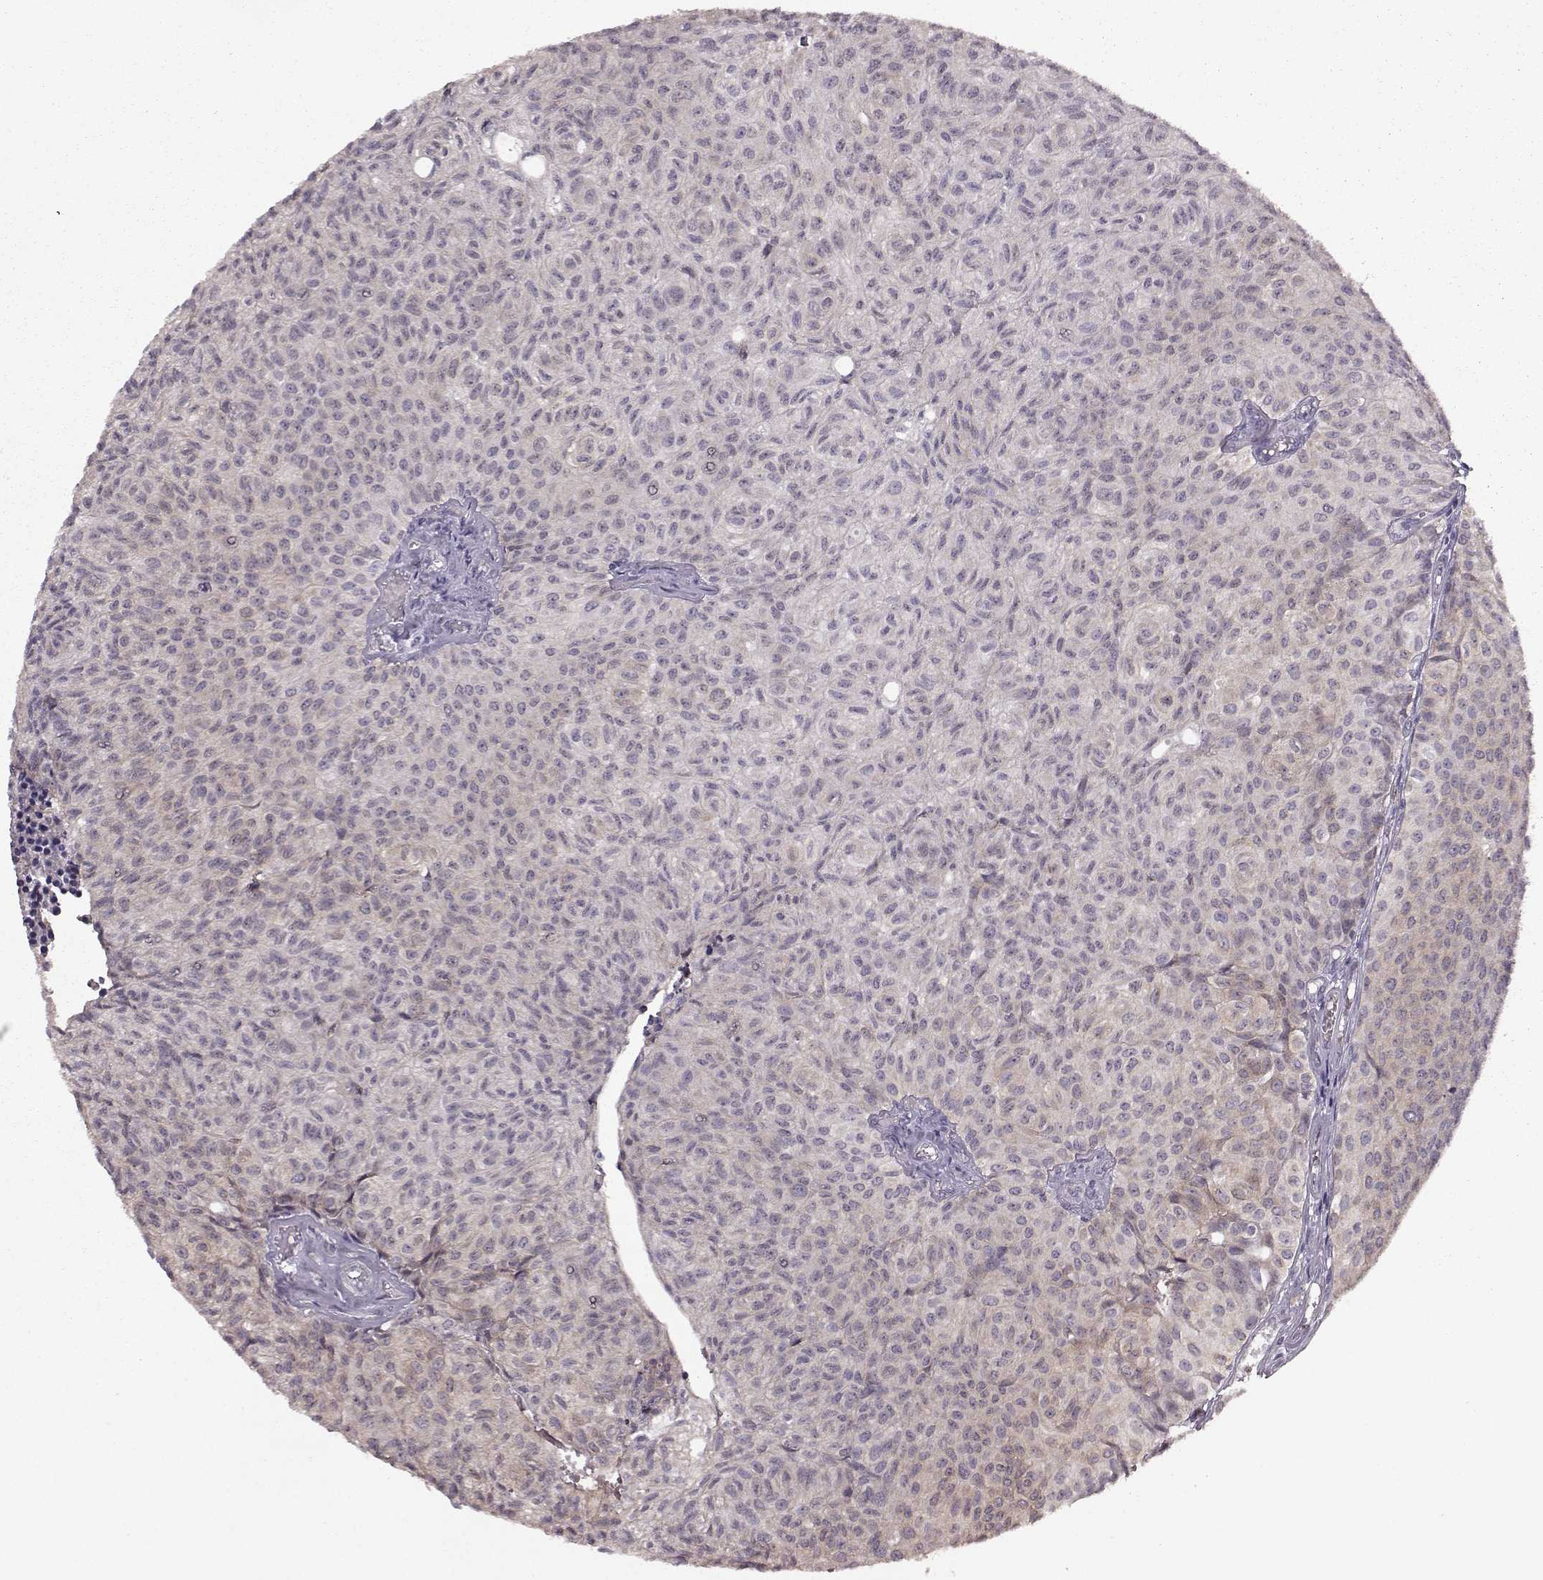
{"staining": {"intensity": "negative", "quantity": "none", "location": "none"}, "tissue": "urothelial cancer", "cell_type": "Tumor cells", "image_type": "cancer", "snomed": [{"axis": "morphology", "description": "Urothelial carcinoma, Low grade"}, {"axis": "topography", "description": "Urinary bladder"}], "caption": "Immunohistochemistry (IHC) image of human urothelial cancer stained for a protein (brown), which demonstrates no staining in tumor cells.", "gene": "KLF6", "patient": {"sex": "male", "age": 89}}